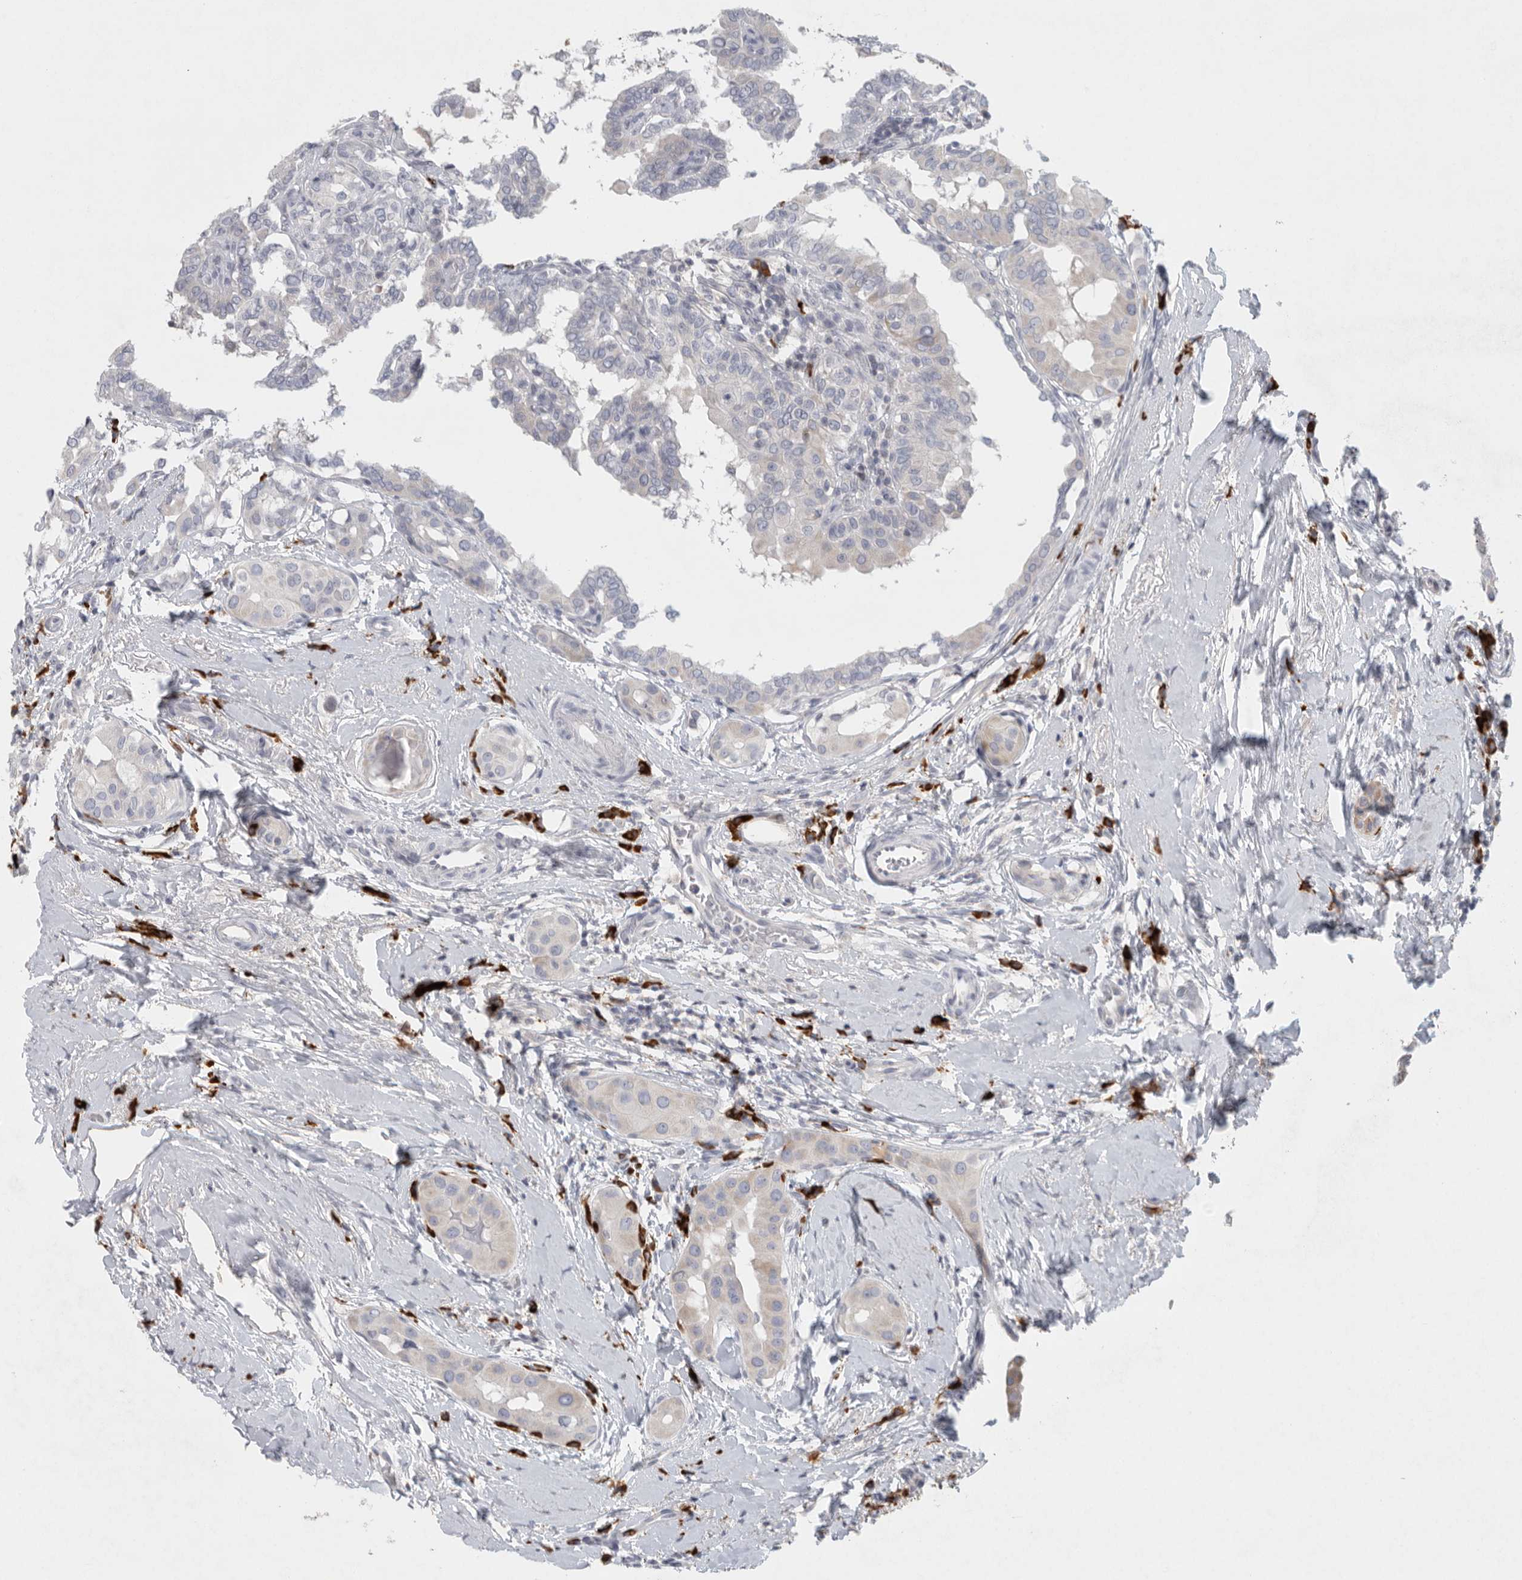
{"staining": {"intensity": "negative", "quantity": "none", "location": "none"}, "tissue": "thyroid cancer", "cell_type": "Tumor cells", "image_type": "cancer", "snomed": [{"axis": "morphology", "description": "Papillary adenocarcinoma, NOS"}, {"axis": "topography", "description": "Thyroid gland"}], "caption": "Tumor cells are negative for protein expression in human papillary adenocarcinoma (thyroid).", "gene": "TMEM69", "patient": {"sex": "male", "age": 33}}